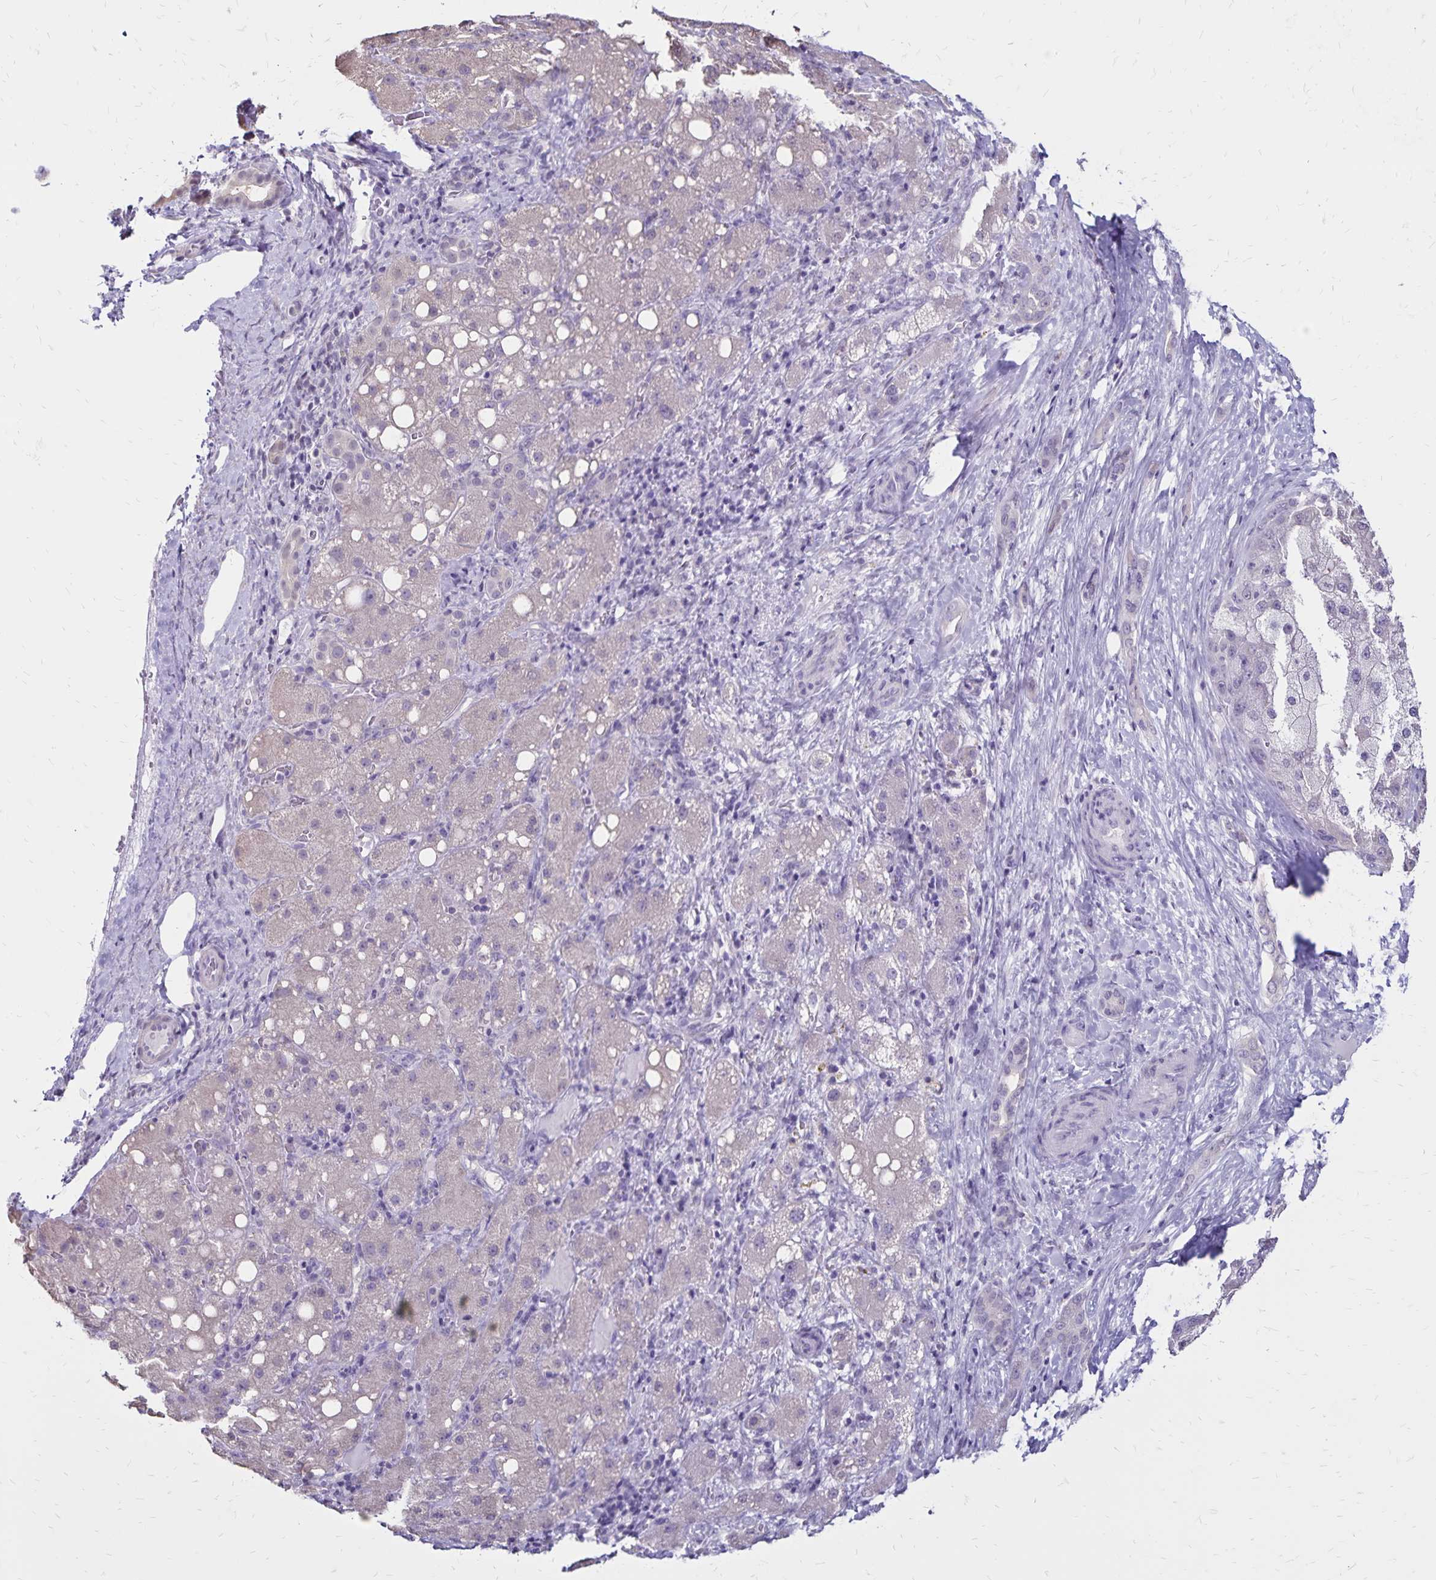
{"staining": {"intensity": "negative", "quantity": "none", "location": "none"}, "tissue": "liver cancer", "cell_type": "Tumor cells", "image_type": "cancer", "snomed": [{"axis": "morphology", "description": "Carcinoma, Hepatocellular, NOS"}, {"axis": "topography", "description": "Liver"}], "caption": "IHC of liver cancer displays no staining in tumor cells.", "gene": "SH3GL3", "patient": {"sex": "male", "age": 67}}